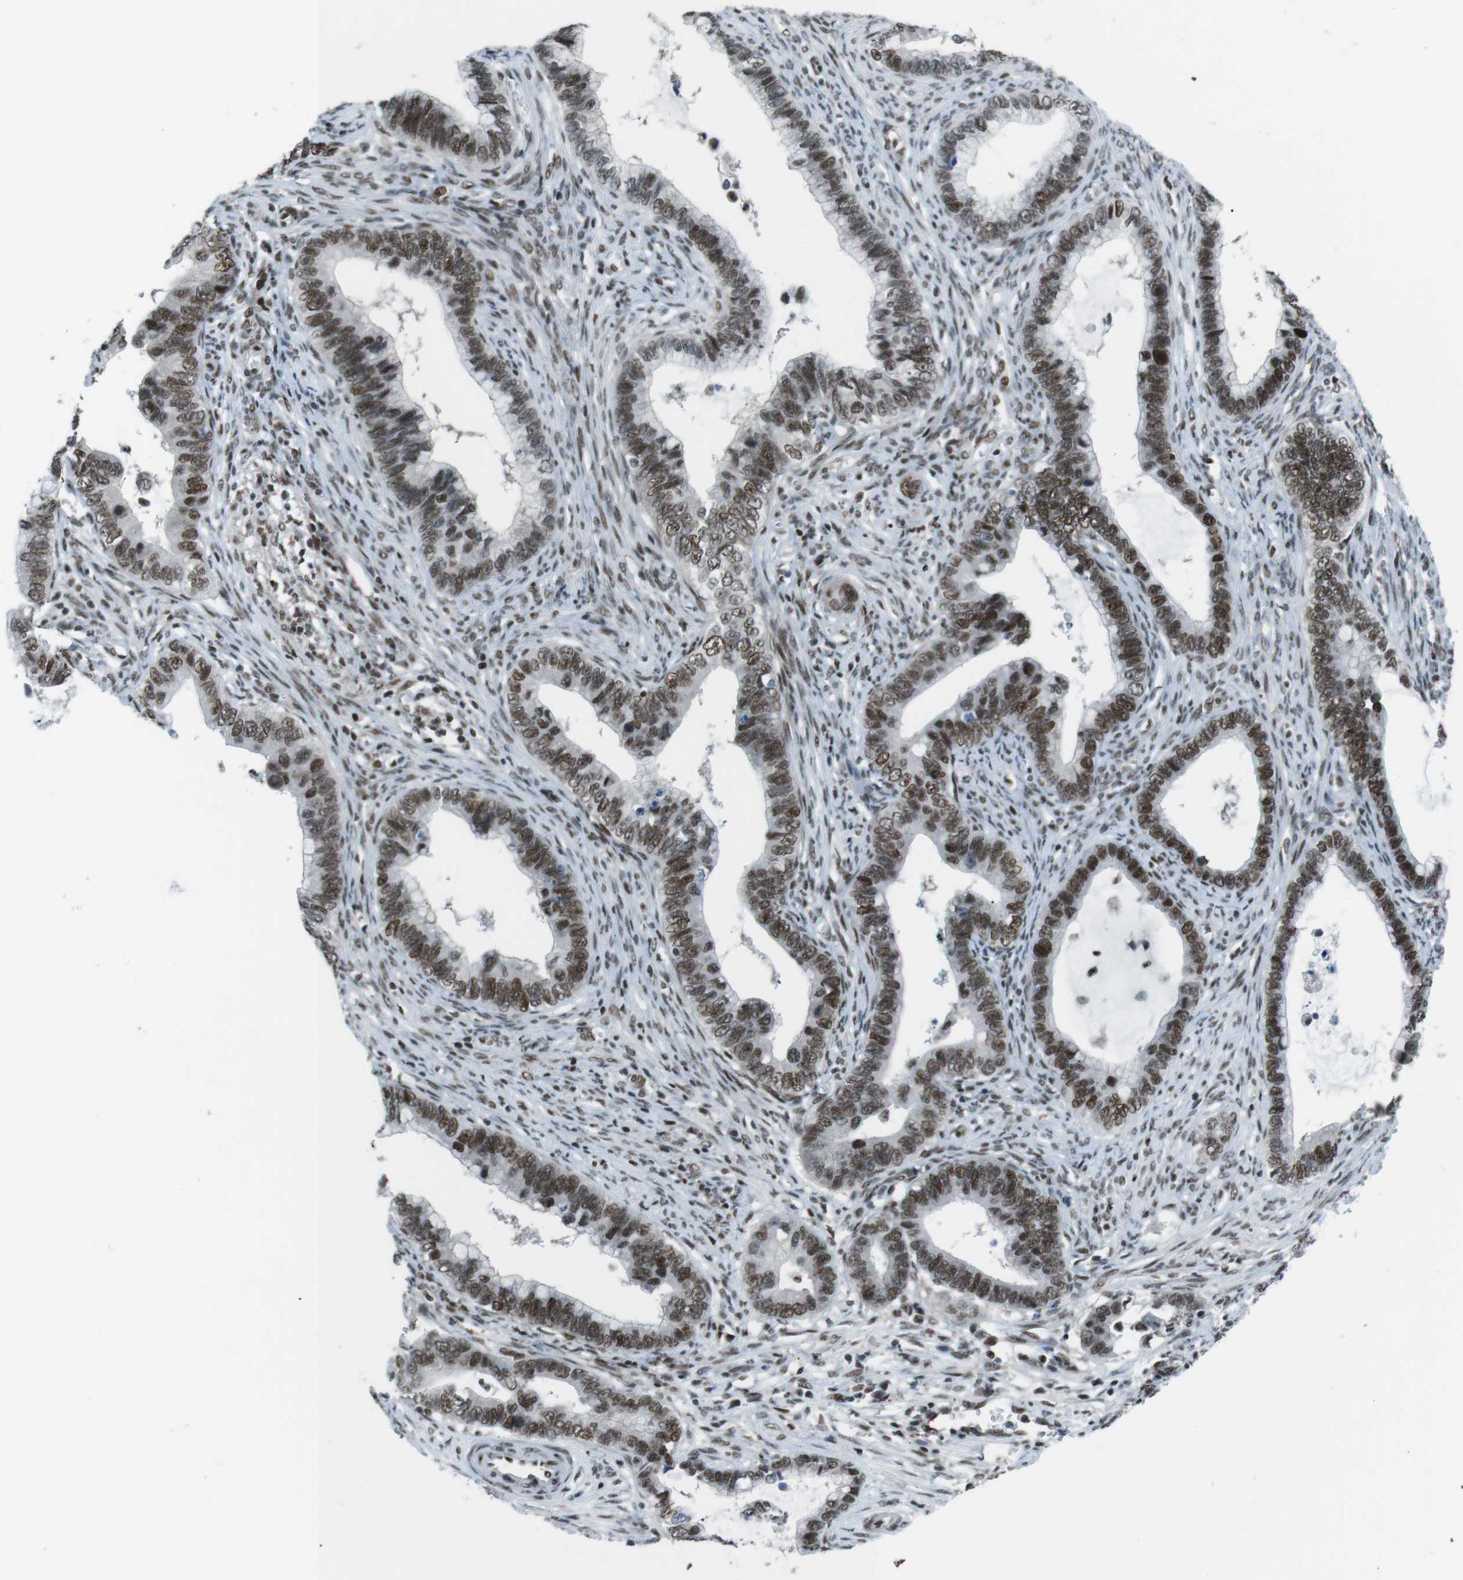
{"staining": {"intensity": "strong", "quantity": ">75%", "location": "nuclear"}, "tissue": "cervical cancer", "cell_type": "Tumor cells", "image_type": "cancer", "snomed": [{"axis": "morphology", "description": "Adenocarcinoma, NOS"}, {"axis": "topography", "description": "Cervix"}], "caption": "Cervical cancer (adenocarcinoma) was stained to show a protein in brown. There is high levels of strong nuclear positivity in about >75% of tumor cells.", "gene": "TAF1", "patient": {"sex": "female", "age": 44}}